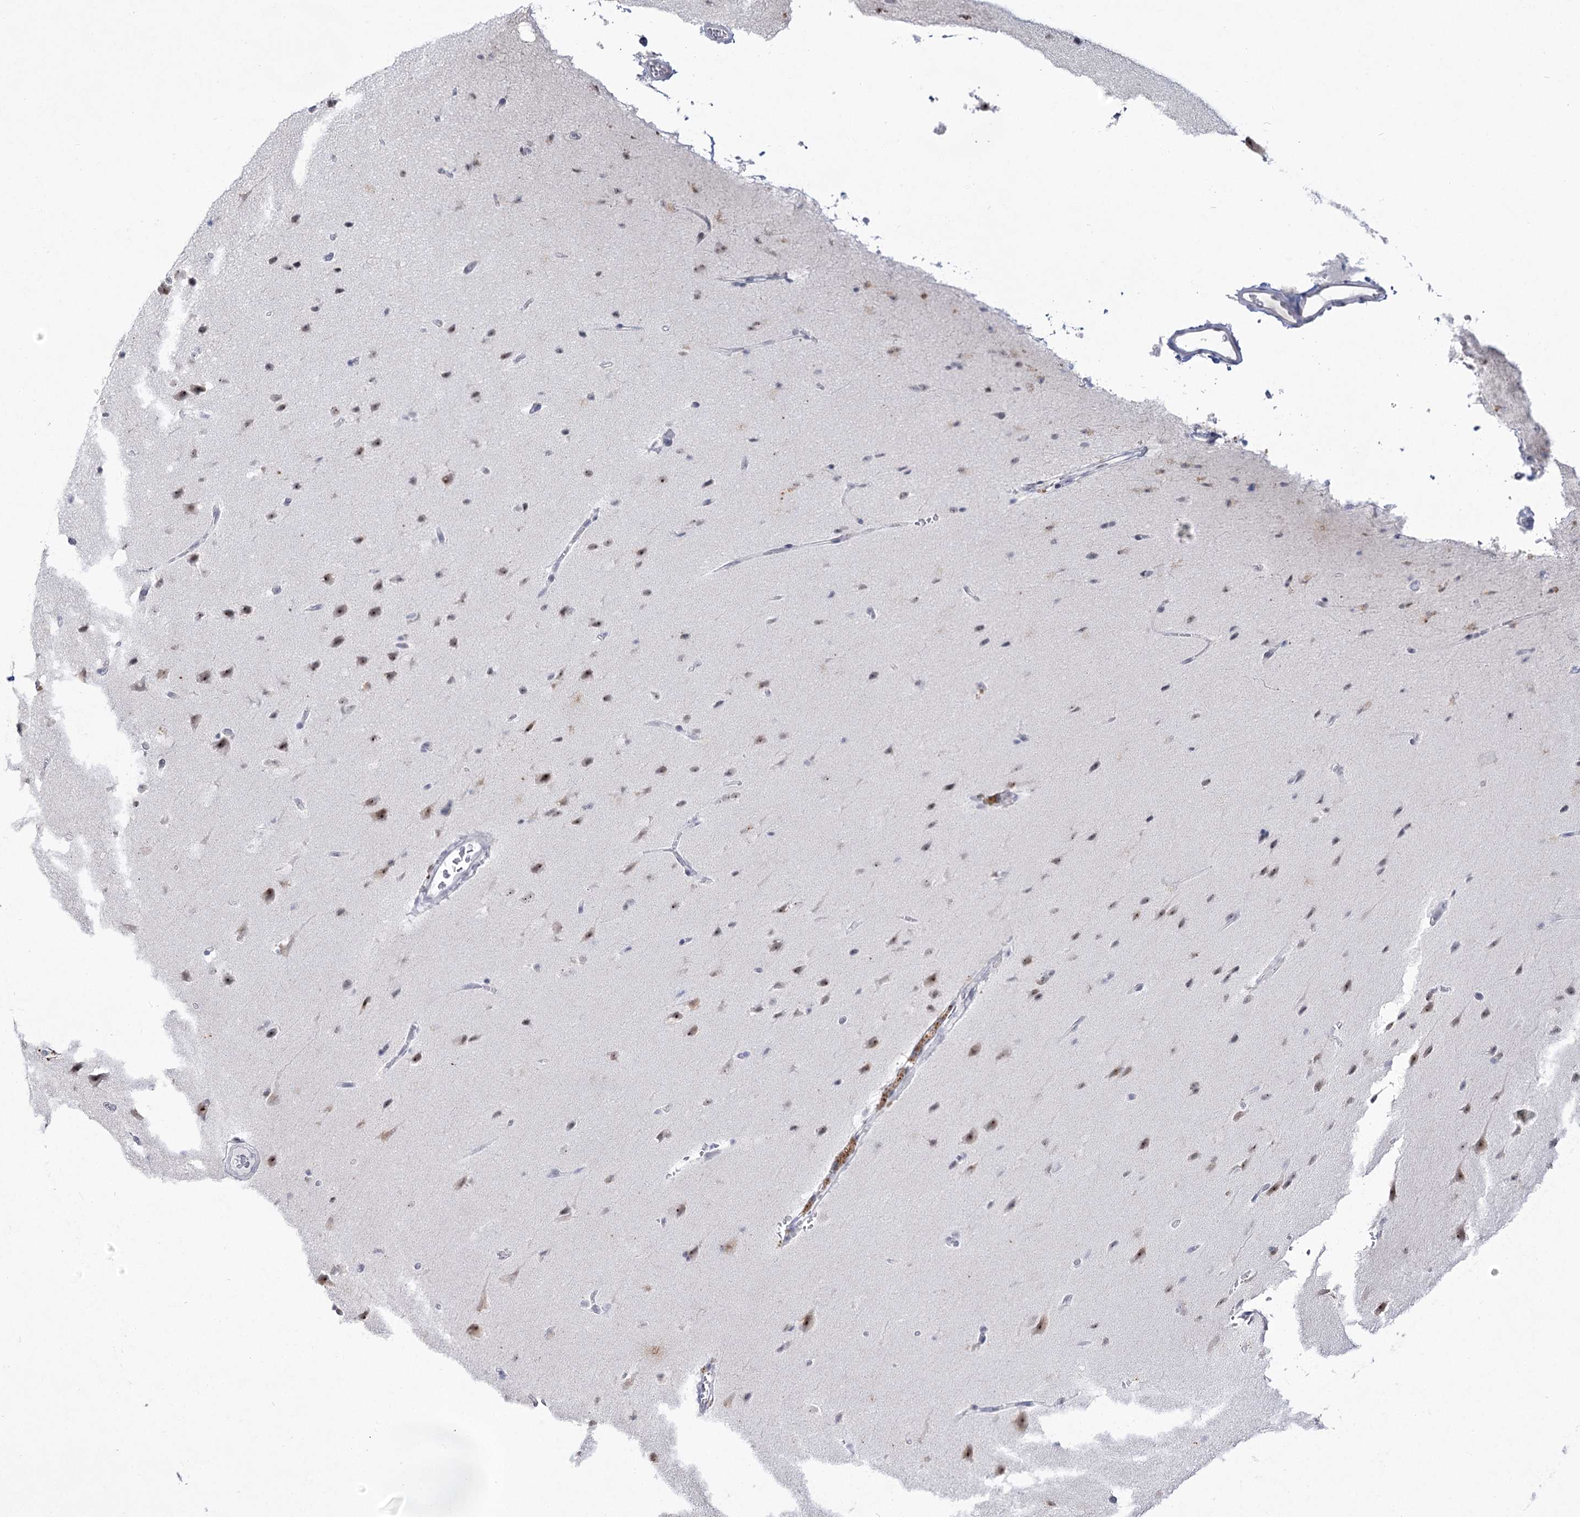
{"staining": {"intensity": "weak", "quantity": "<25%", "location": "nuclear"}, "tissue": "glioma", "cell_type": "Tumor cells", "image_type": "cancer", "snomed": [{"axis": "morphology", "description": "Glioma, malignant, Low grade"}, {"axis": "topography", "description": "Brain"}], "caption": "Image shows no protein expression in tumor cells of glioma tissue.", "gene": "DDX50", "patient": {"sex": "female", "age": 37}}